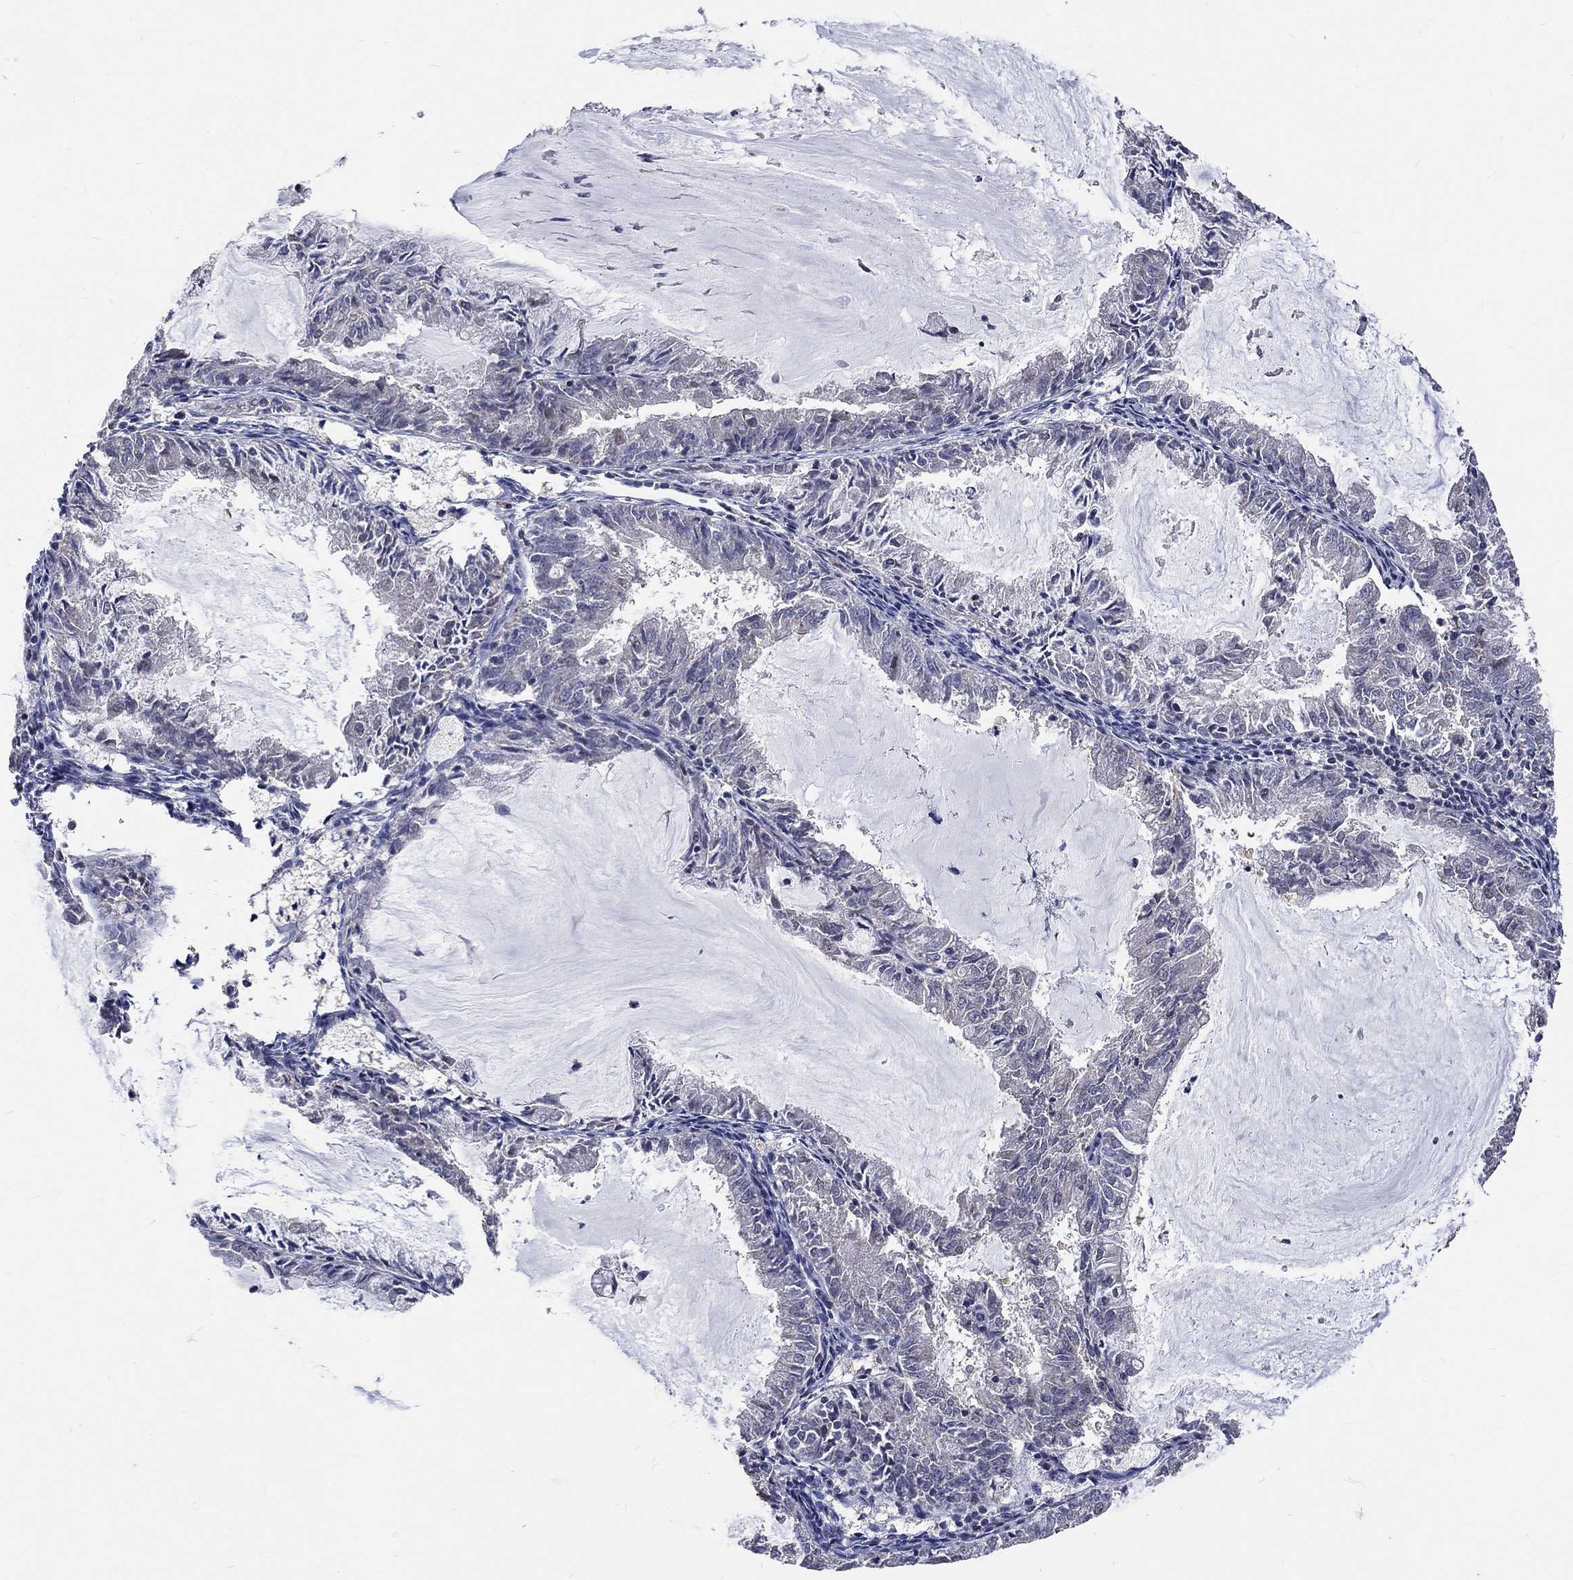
{"staining": {"intensity": "negative", "quantity": "none", "location": "none"}, "tissue": "endometrial cancer", "cell_type": "Tumor cells", "image_type": "cancer", "snomed": [{"axis": "morphology", "description": "Adenocarcinoma, NOS"}, {"axis": "topography", "description": "Endometrium"}], "caption": "DAB (3,3'-diaminobenzidine) immunohistochemical staining of endometrial cancer (adenocarcinoma) displays no significant positivity in tumor cells.", "gene": "SPATA33", "patient": {"sex": "female", "age": 57}}